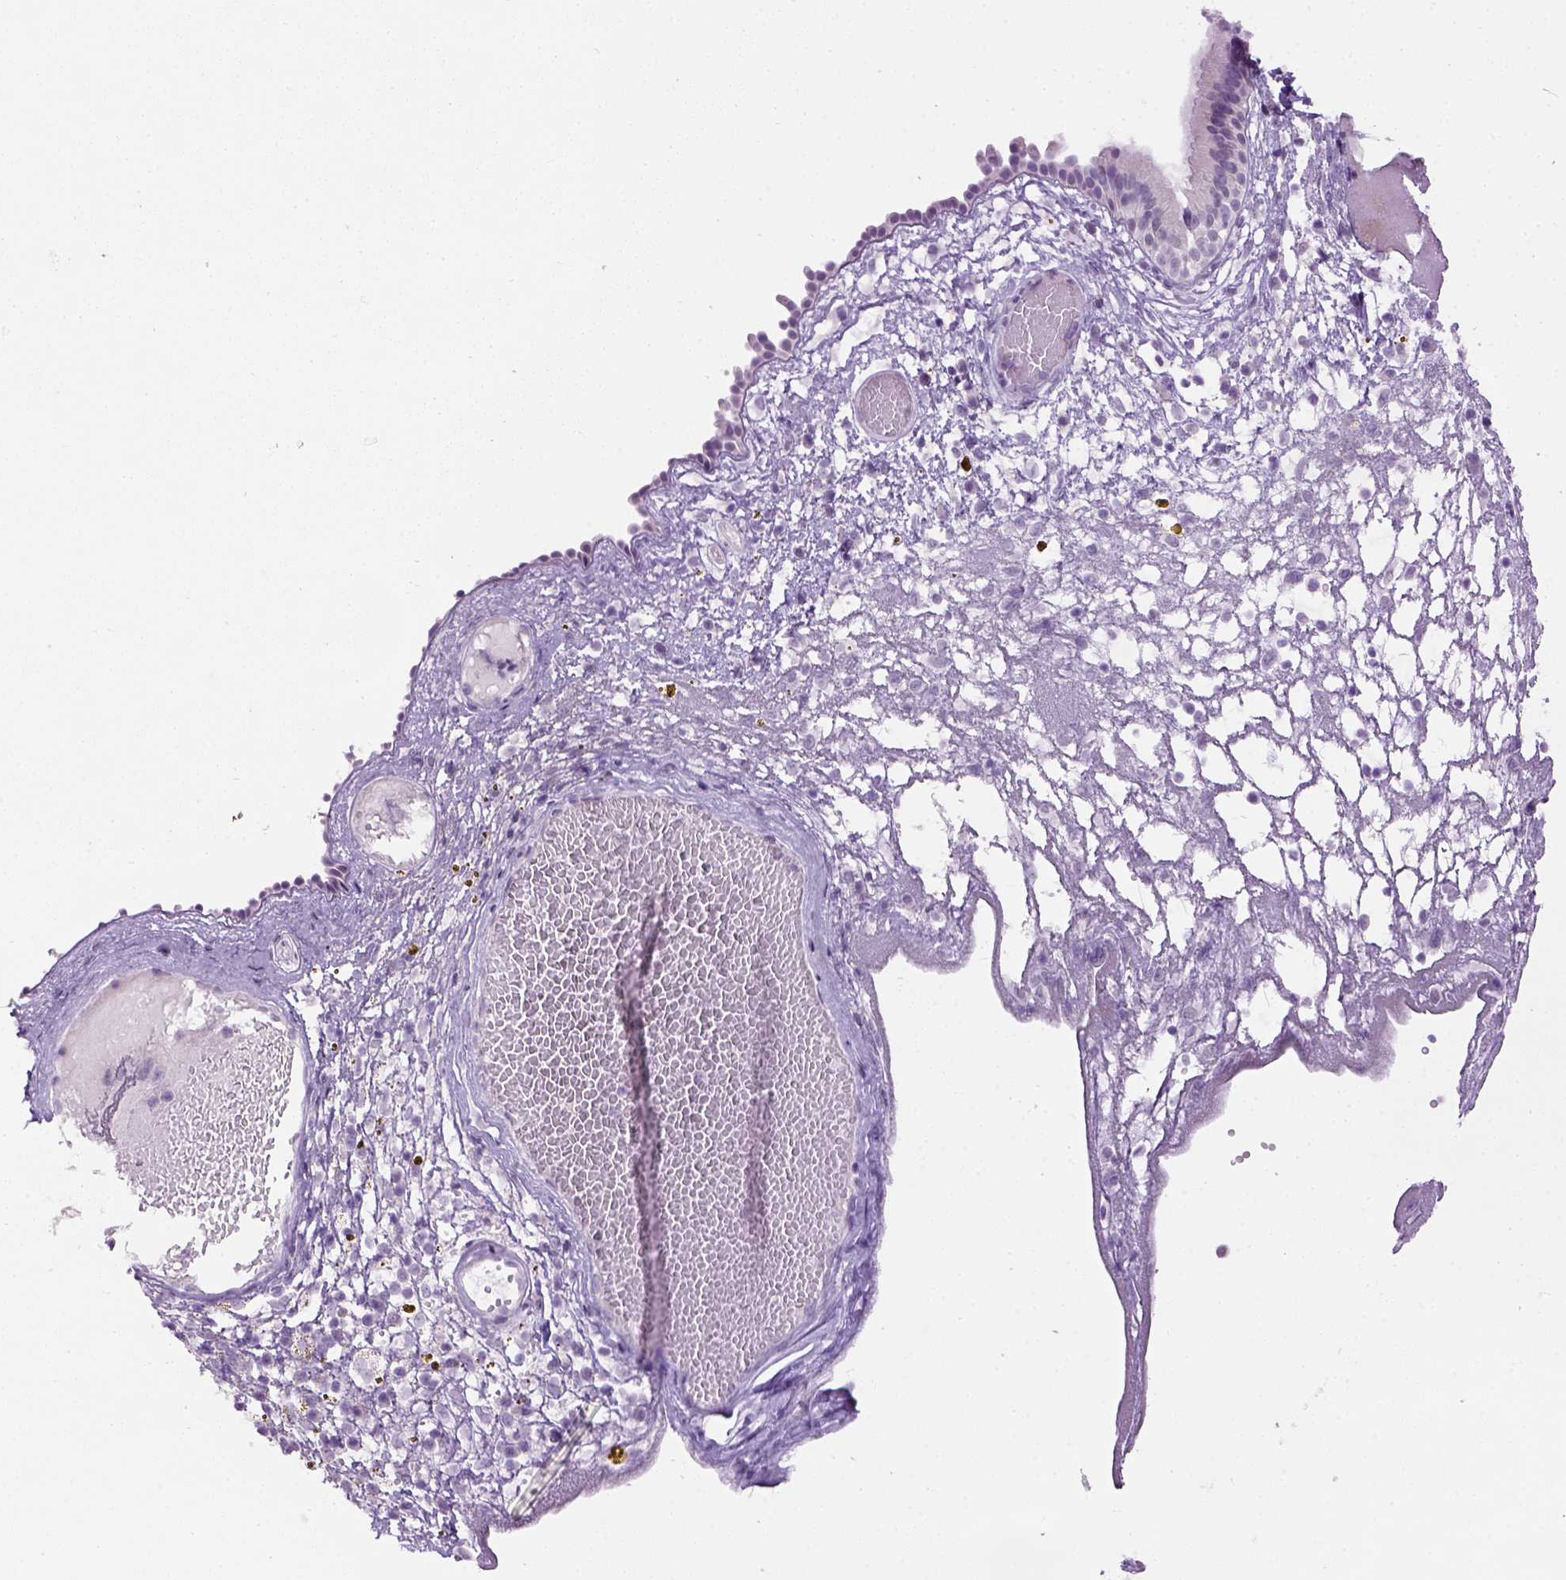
{"staining": {"intensity": "negative", "quantity": "none", "location": "none"}, "tissue": "nasopharynx", "cell_type": "Respiratory epithelial cells", "image_type": "normal", "snomed": [{"axis": "morphology", "description": "Normal tissue, NOS"}, {"axis": "topography", "description": "Nasopharynx"}], "caption": "This is an immunohistochemistry micrograph of normal human nasopharynx. There is no positivity in respiratory epithelial cells.", "gene": "GABRB2", "patient": {"sex": "male", "age": 24}}